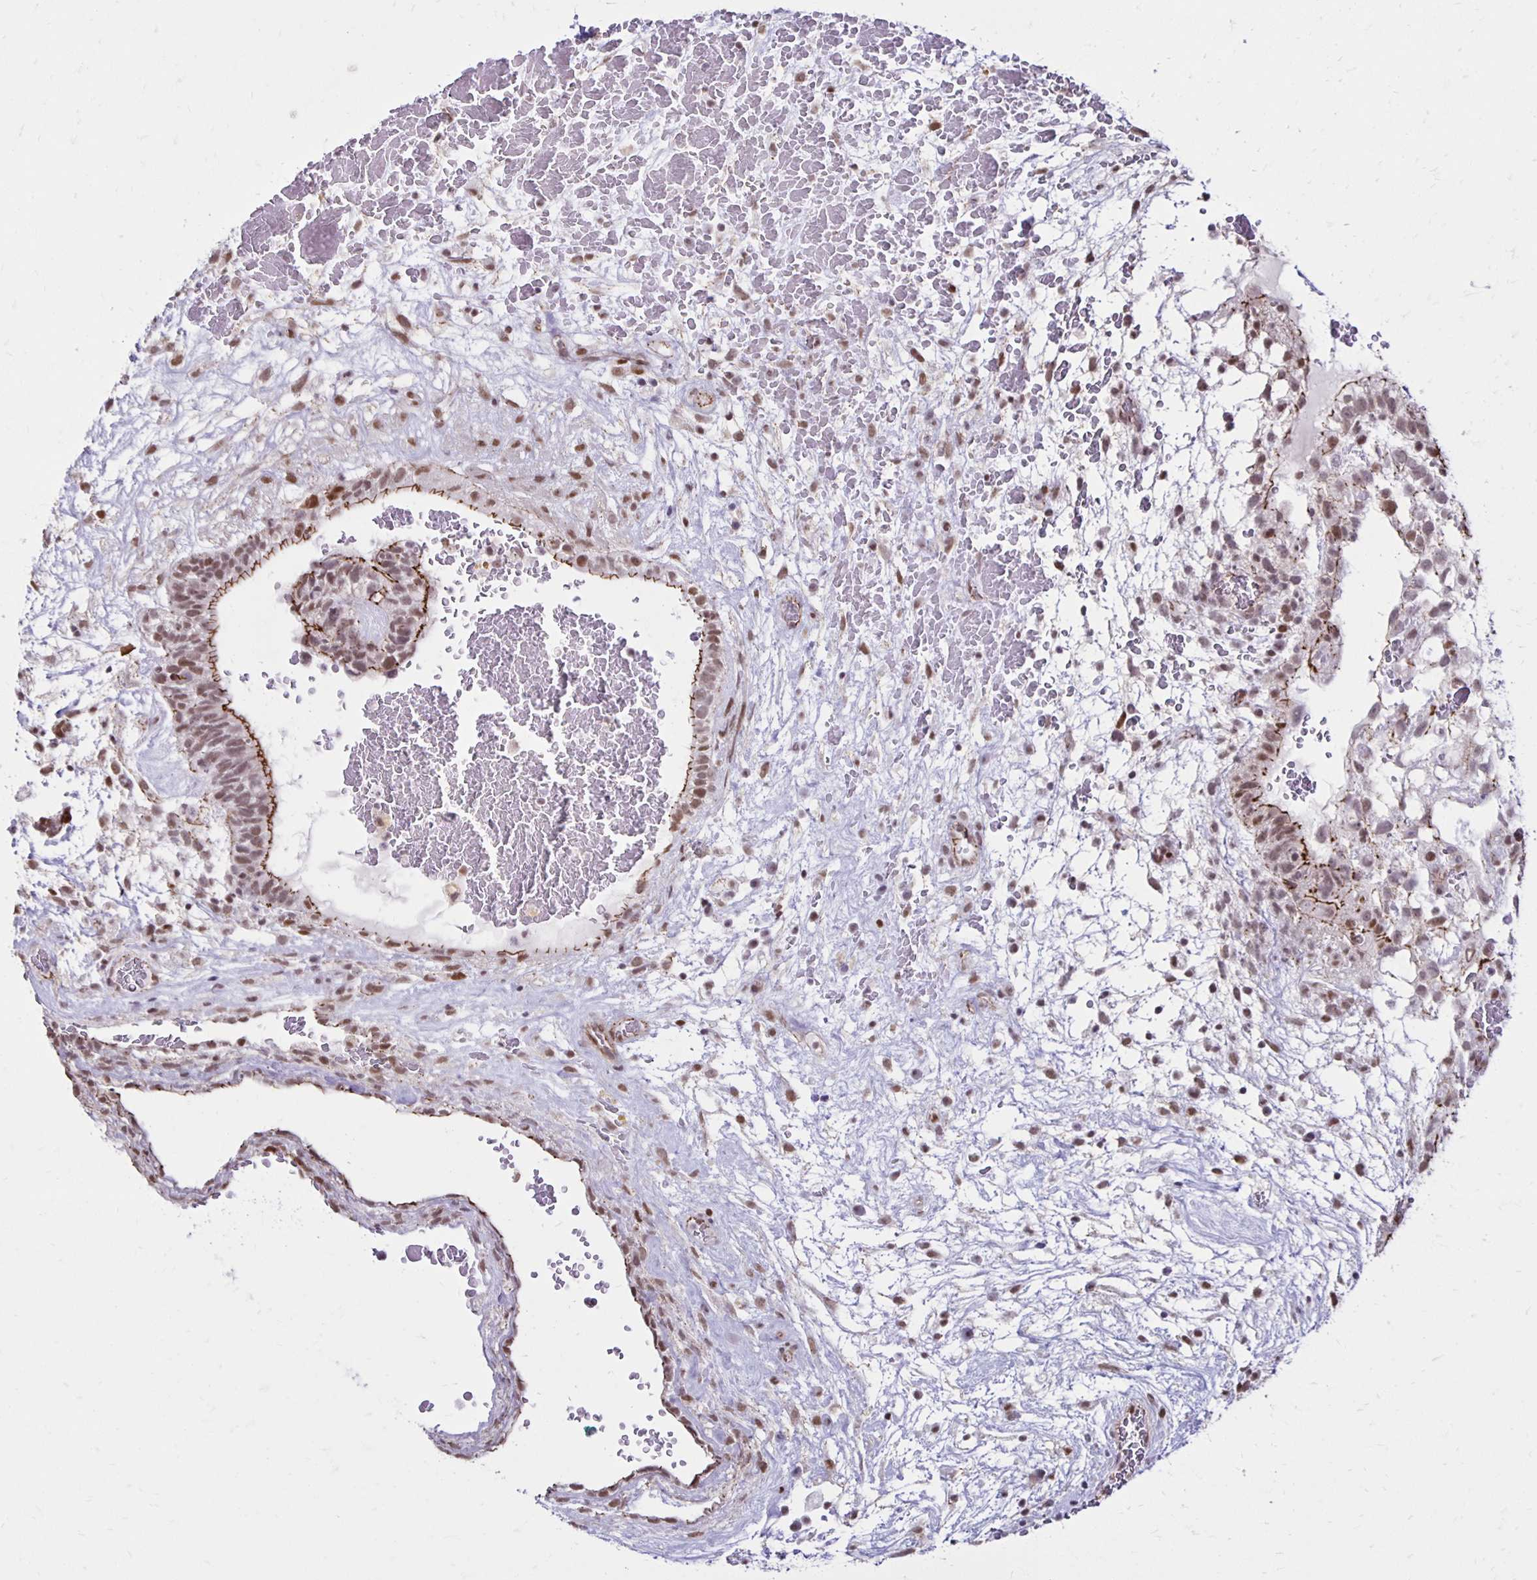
{"staining": {"intensity": "moderate", "quantity": ">75%", "location": "cytoplasmic/membranous,nuclear"}, "tissue": "testis cancer", "cell_type": "Tumor cells", "image_type": "cancer", "snomed": [{"axis": "morphology", "description": "Normal tissue, NOS"}, {"axis": "morphology", "description": "Carcinoma, Embryonal, NOS"}, {"axis": "topography", "description": "Testis"}], "caption": "Protein analysis of testis cancer tissue shows moderate cytoplasmic/membranous and nuclear positivity in approximately >75% of tumor cells.", "gene": "DDB2", "patient": {"sex": "male", "age": 32}}